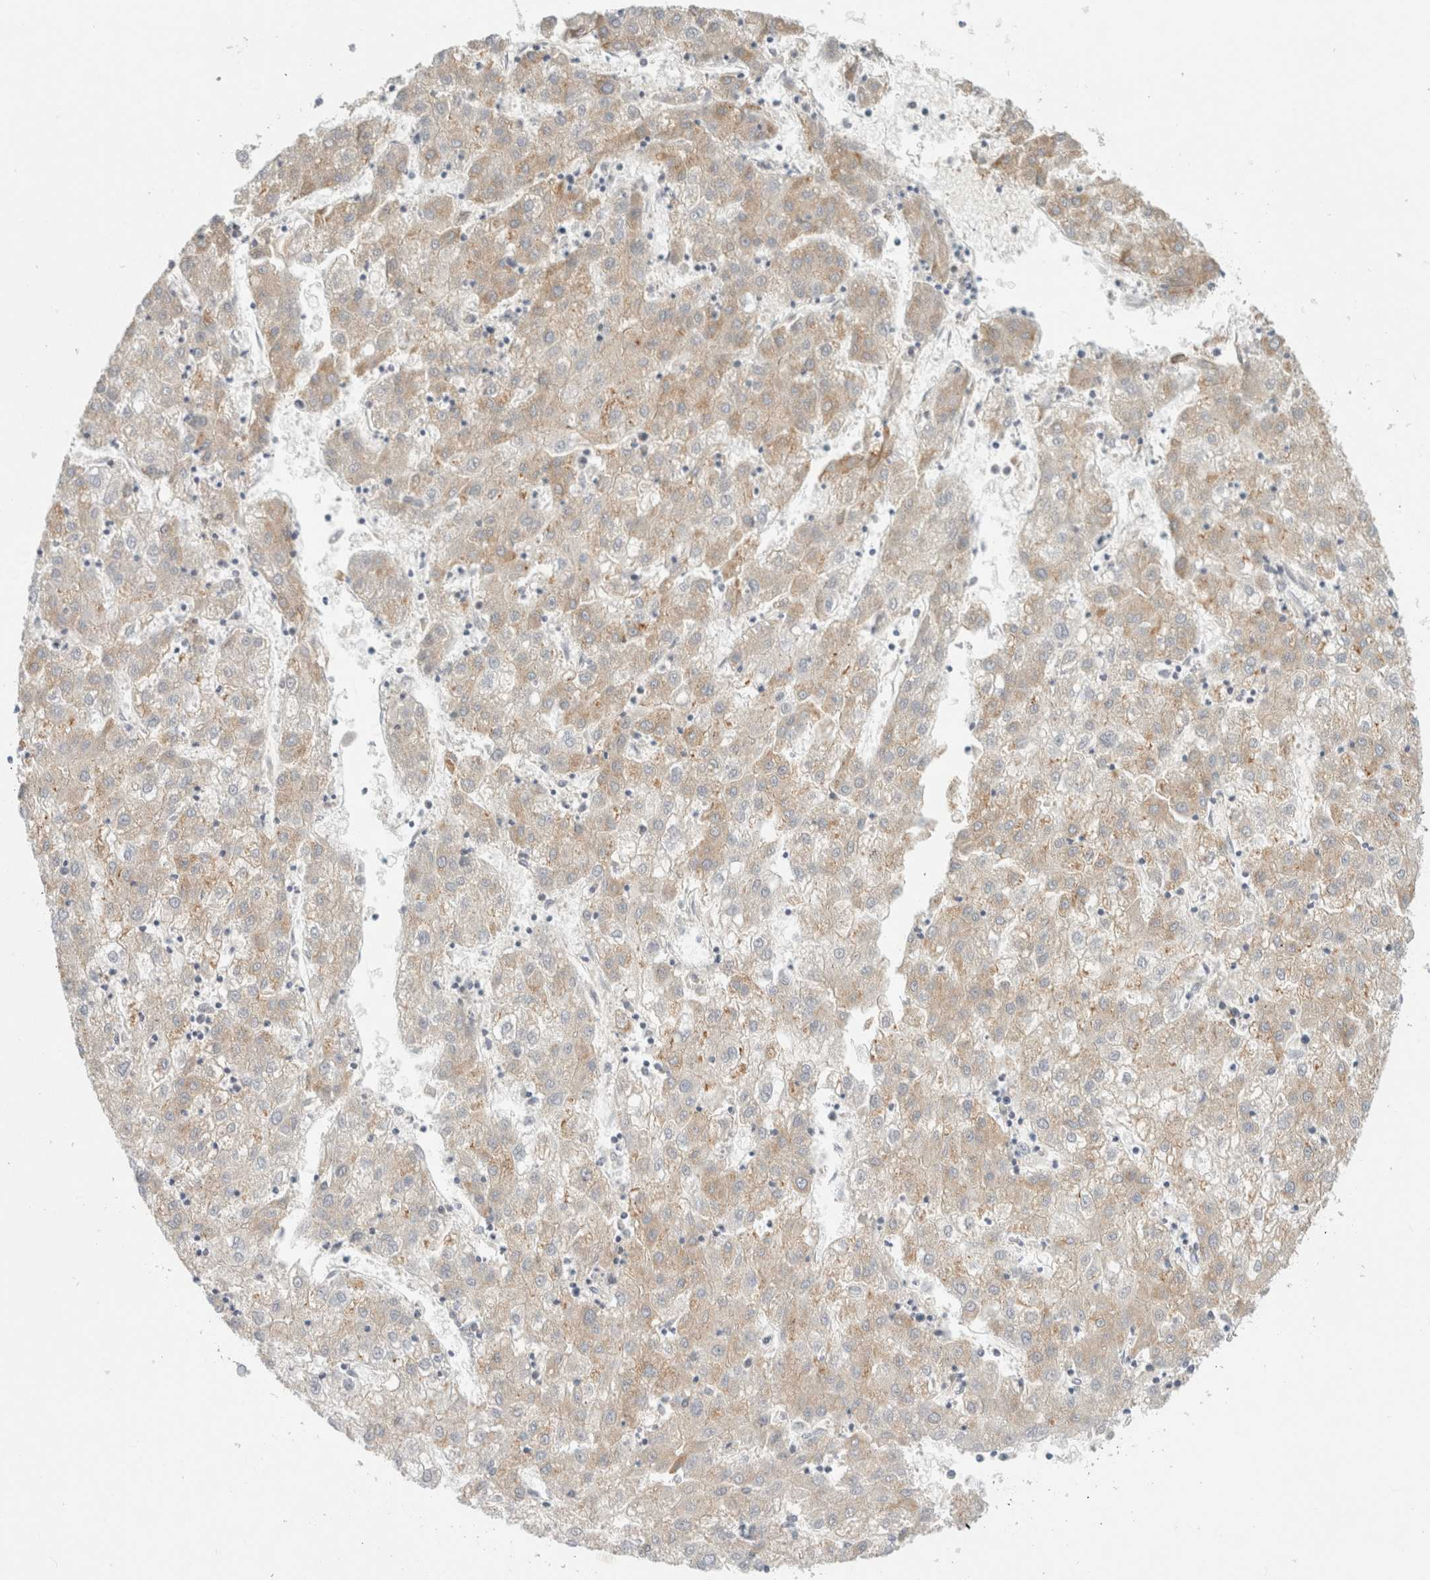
{"staining": {"intensity": "weak", "quantity": "25%-75%", "location": "cytoplasmic/membranous"}, "tissue": "liver cancer", "cell_type": "Tumor cells", "image_type": "cancer", "snomed": [{"axis": "morphology", "description": "Carcinoma, Hepatocellular, NOS"}, {"axis": "topography", "description": "Liver"}], "caption": "An immunohistochemistry (IHC) micrograph of neoplastic tissue is shown. Protein staining in brown highlights weak cytoplasmic/membranous positivity in liver cancer within tumor cells.", "gene": "SDR16C5", "patient": {"sex": "male", "age": 72}}